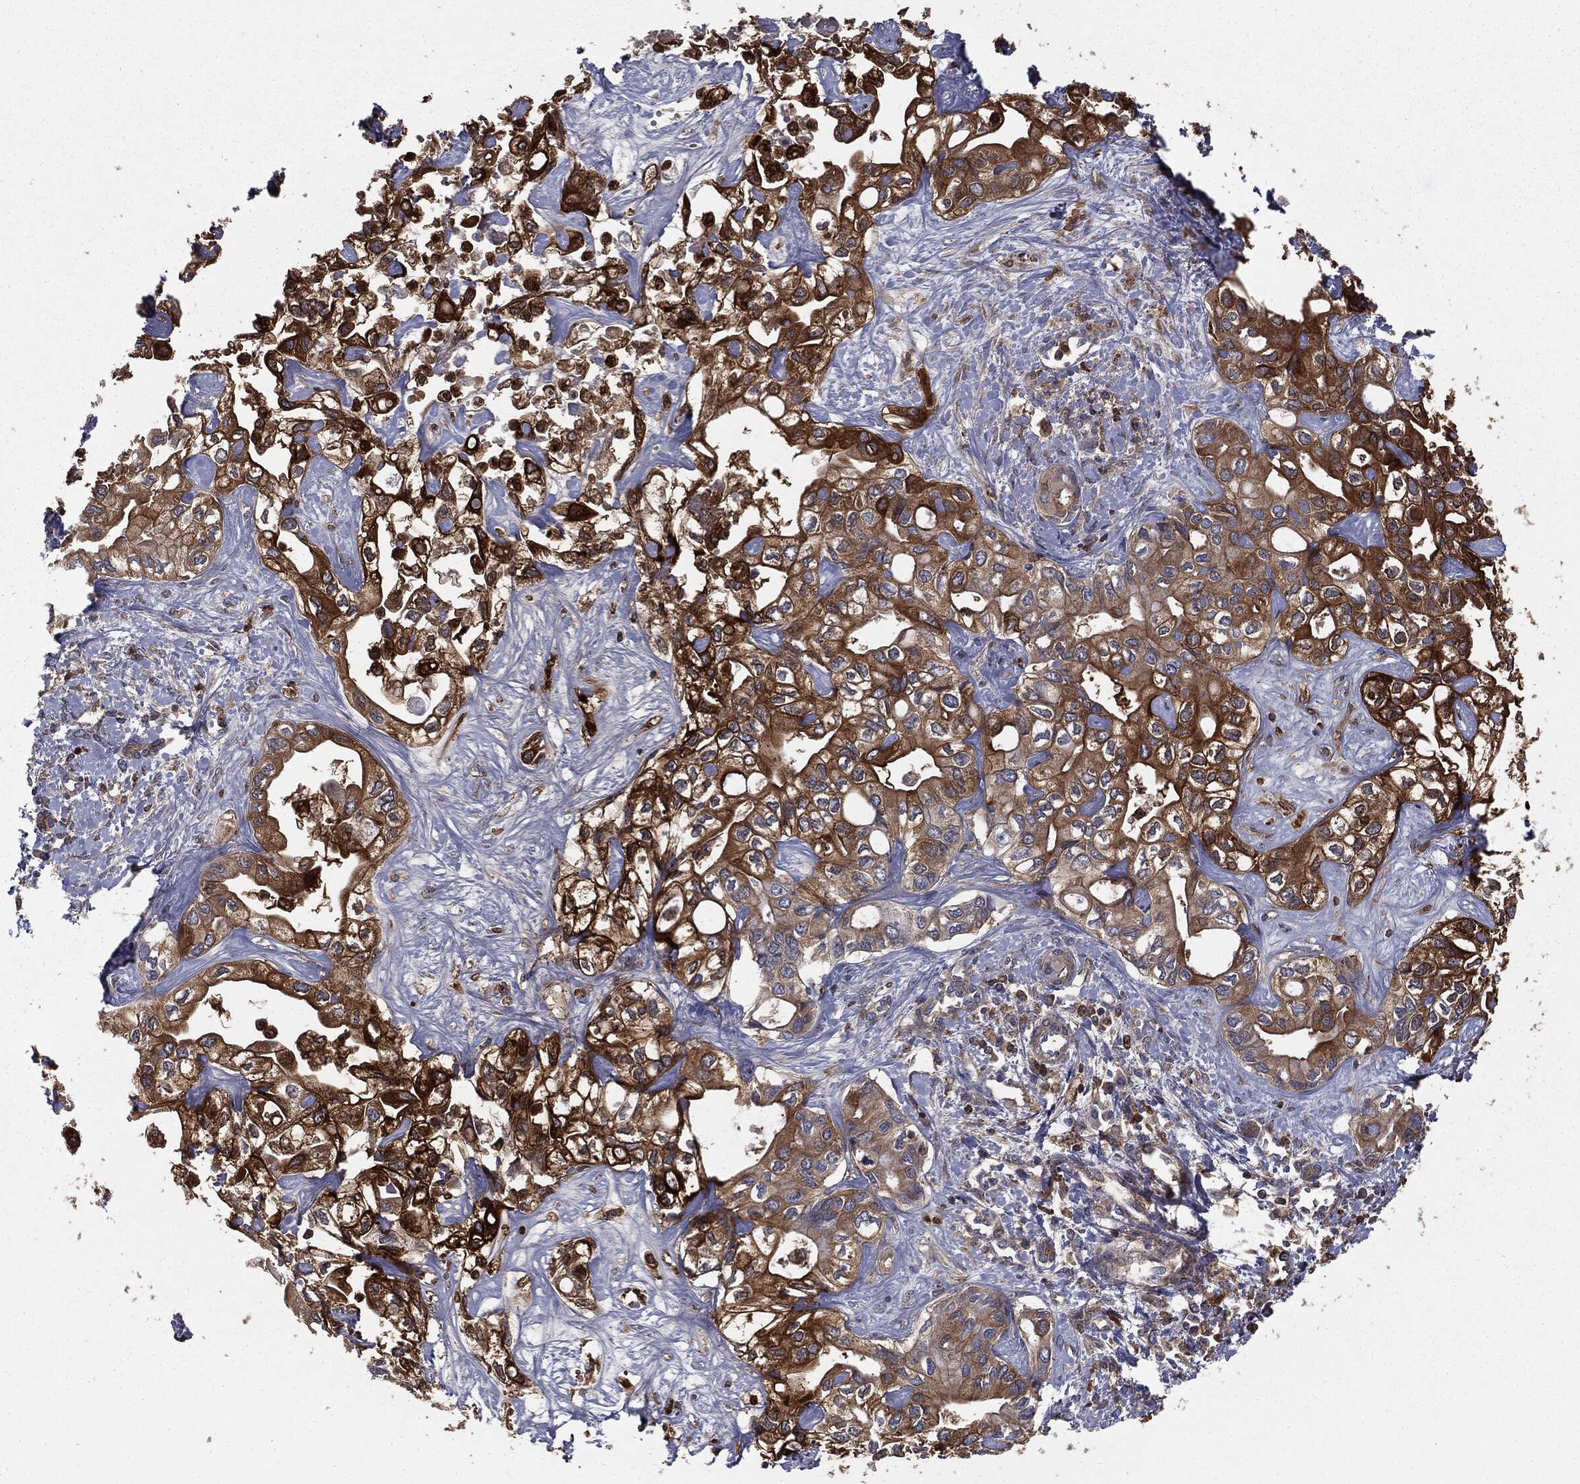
{"staining": {"intensity": "strong", "quantity": ">75%", "location": "cytoplasmic/membranous"}, "tissue": "liver cancer", "cell_type": "Tumor cells", "image_type": "cancer", "snomed": [{"axis": "morphology", "description": "Cholangiocarcinoma"}, {"axis": "topography", "description": "Liver"}], "caption": "Liver cholangiocarcinoma stained with DAB immunohistochemistry (IHC) displays high levels of strong cytoplasmic/membranous expression in about >75% of tumor cells.", "gene": "GNB5", "patient": {"sex": "female", "age": 64}}